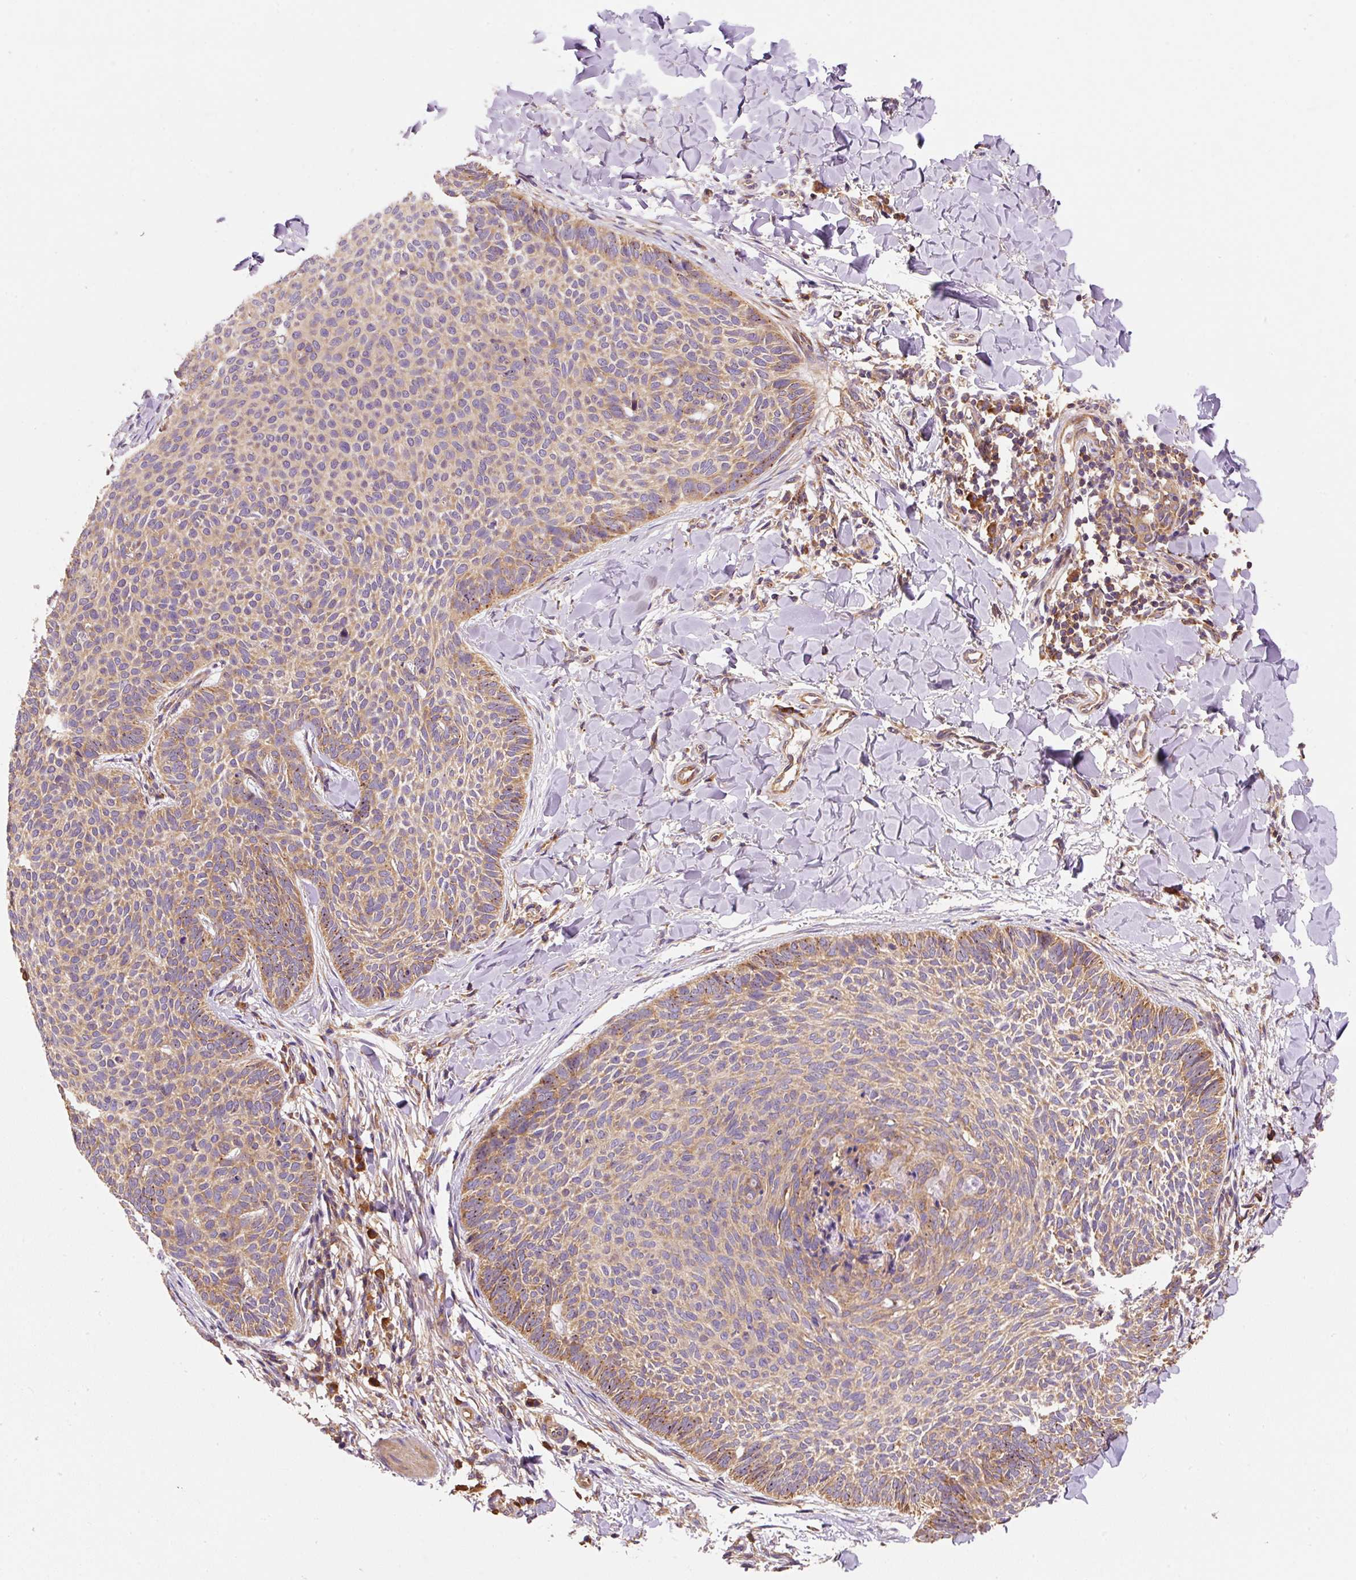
{"staining": {"intensity": "moderate", "quantity": "25%-75%", "location": "cytoplasmic/membranous"}, "tissue": "skin cancer", "cell_type": "Tumor cells", "image_type": "cancer", "snomed": [{"axis": "morphology", "description": "Normal tissue, NOS"}, {"axis": "morphology", "description": "Basal cell carcinoma"}, {"axis": "topography", "description": "Skin"}], "caption": "Basal cell carcinoma (skin) stained with DAB immunohistochemistry (IHC) demonstrates medium levels of moderate cytoplasmic/membranous positivity in approximately 25%-75% of tumor cells.", "gene": "EIF2S2", "patient": {"sex": "male", "age": 50}}